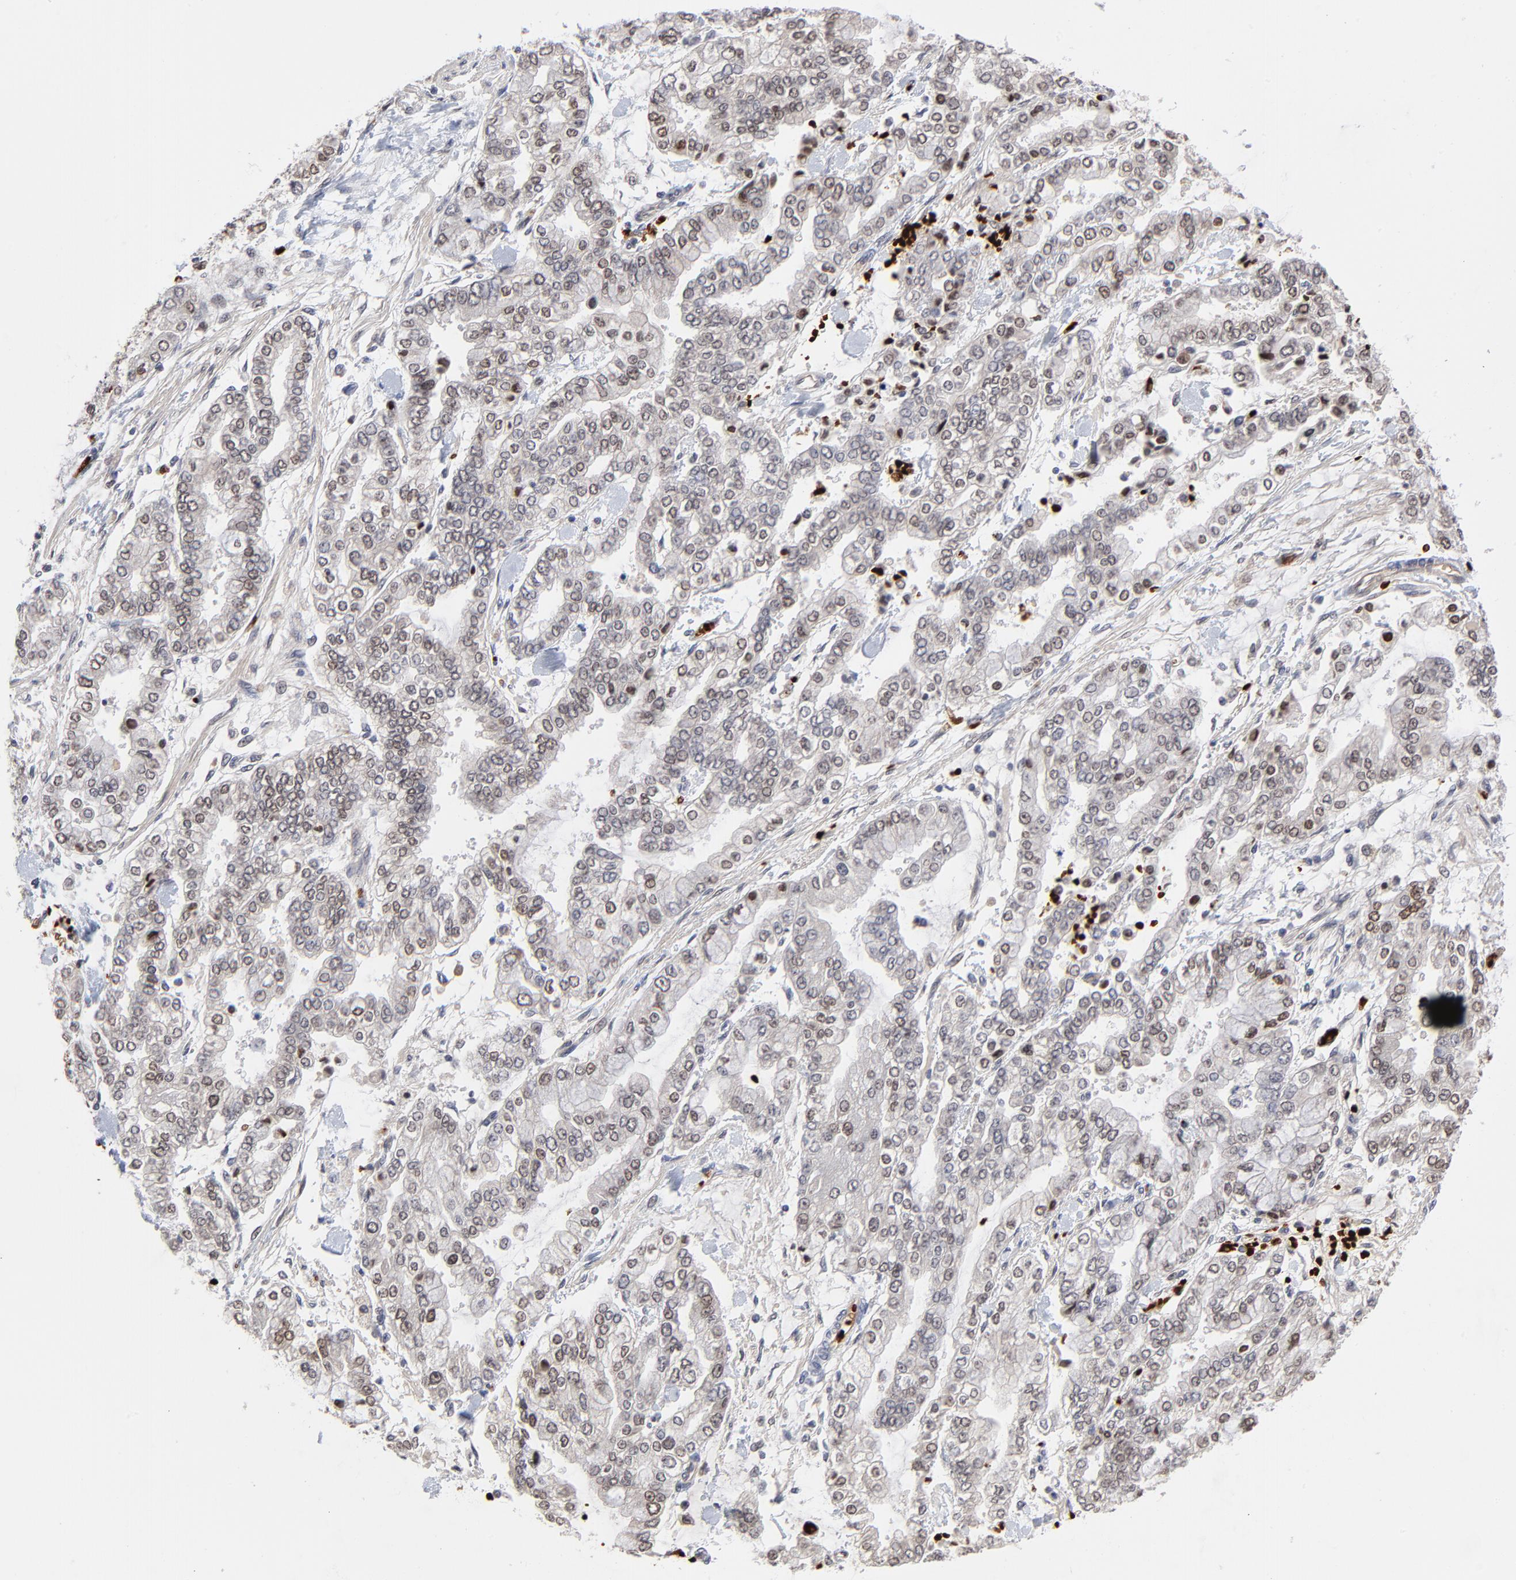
{"staining": {"intensity": "moderate", "quantity": "25%-75%", "location": "nuclear"}, "tissue": "stomach cancer", "cell_type": "Tumor cells", "image_type": "cancer", "snomed": [{"axis": "morphology", "description": "Normal tissue, NOS"}, {"axis": "morphology", "description": "Adenocarcinoma, NOS"}, {"axis": "topography", "description": "Stomach, upper"}, {"axis": "topography", "description": "Stomach"}], "caption": "An immunohistochemistry (IHC) micrograph of neoplastic tissue is shown. Protein staining in brown shows moderate nuclear positivity in stomach cancer within tumor cells.", "gene": "CASP10", "patient": {"sex": "male", "age": 76}}